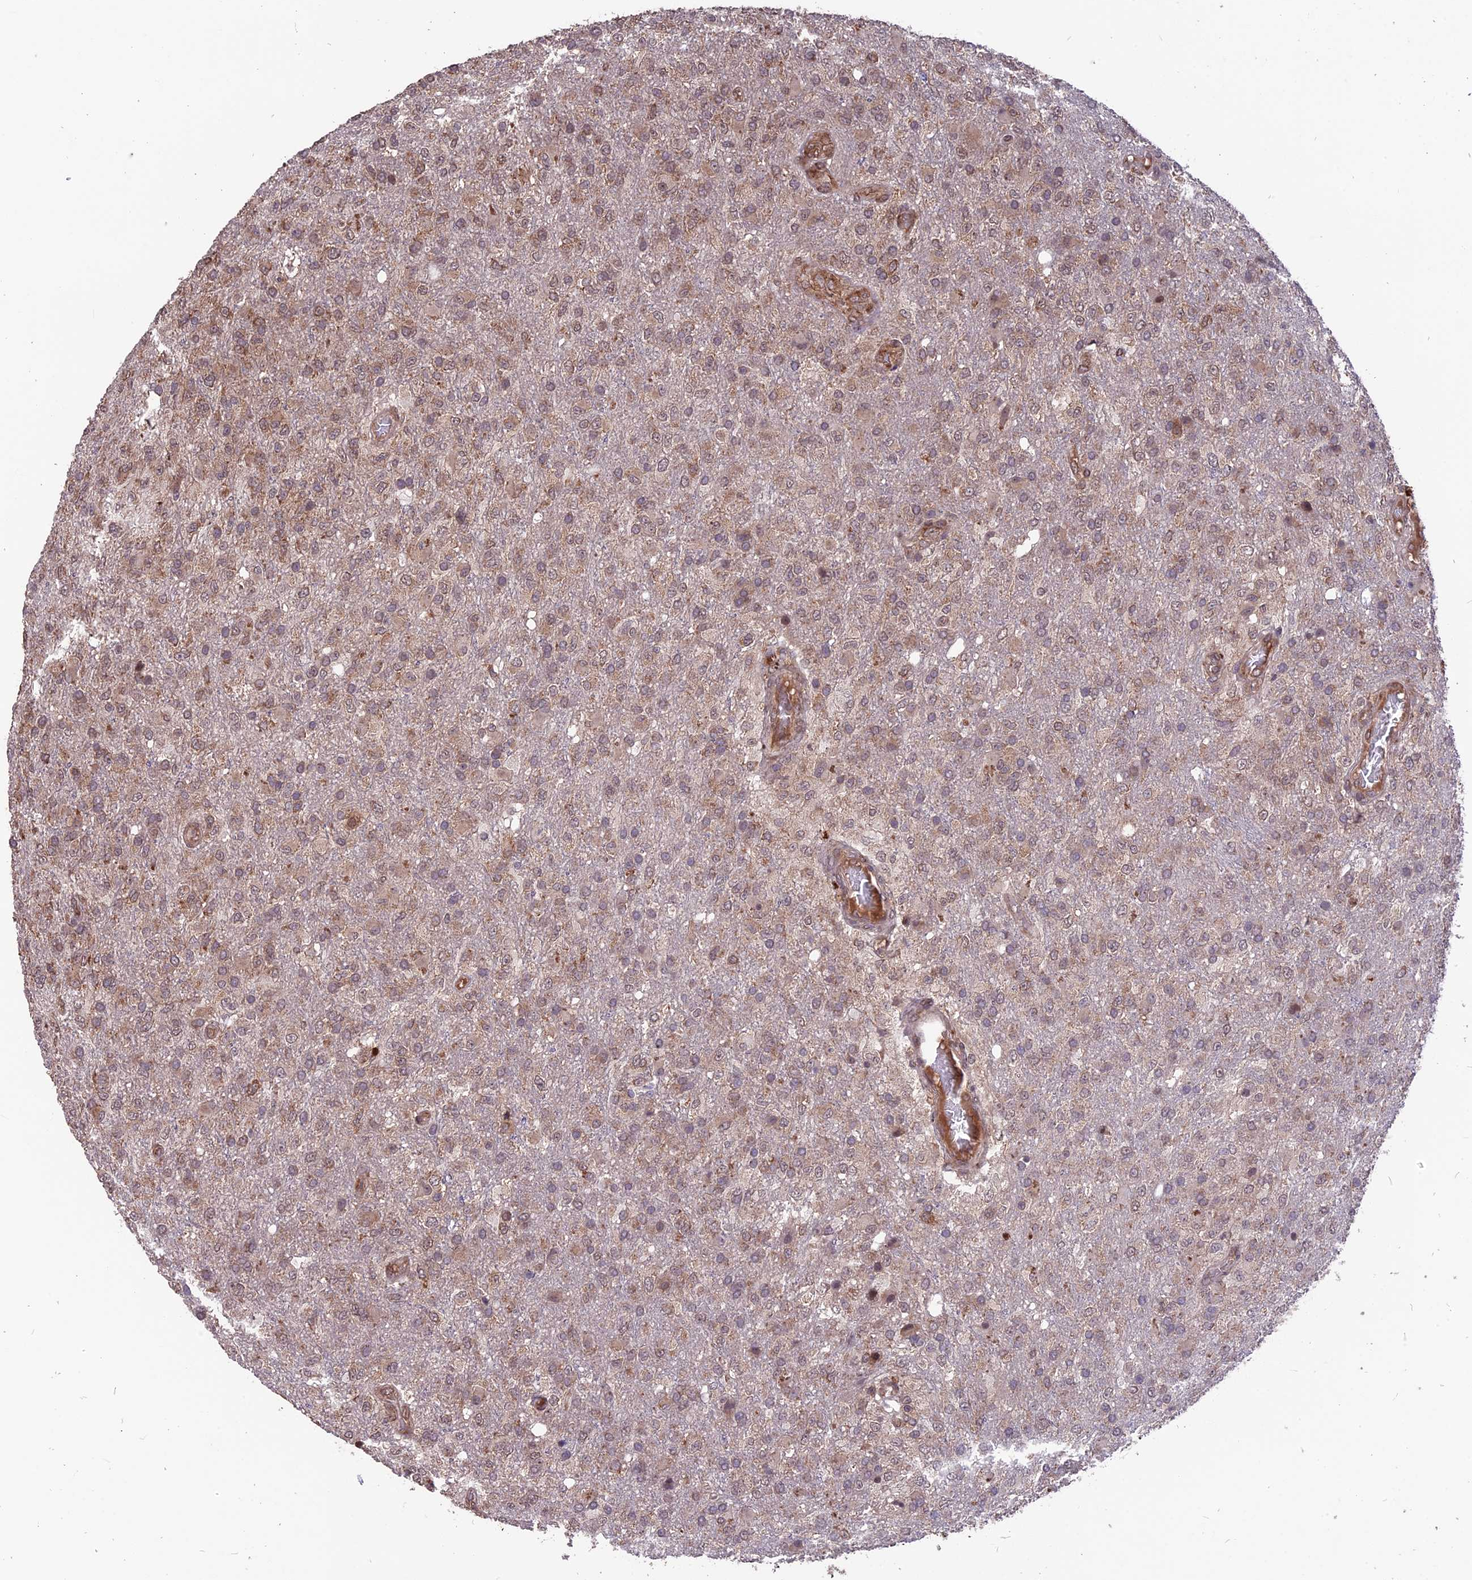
{"staining": {"intensity": "moderate", "quantity": "25%-75%", "location": "cytoplasmic/membranous"}, "tissue": "glioma", "cell_type": "Tumor cells", "image_type": "cancer", "snomed": [{"axis": "morphology", "description": "Glioma, malignant, High grade"}, {"axis": "topography", "description": "Brain"}], "caption": "Immunohistochemistry (IHC) photomicrograph of neoplastic tissue: human glioma stained using immunohistochemistry demonstrates medium levels of moderate protein expression localized specifically in the cytoplasmic/membranous of tumor cells, appearing as a cytoplasmic/membranous brown color.", "gene": "ZNF598", "patient": {"sex": "female", "age": 74}}